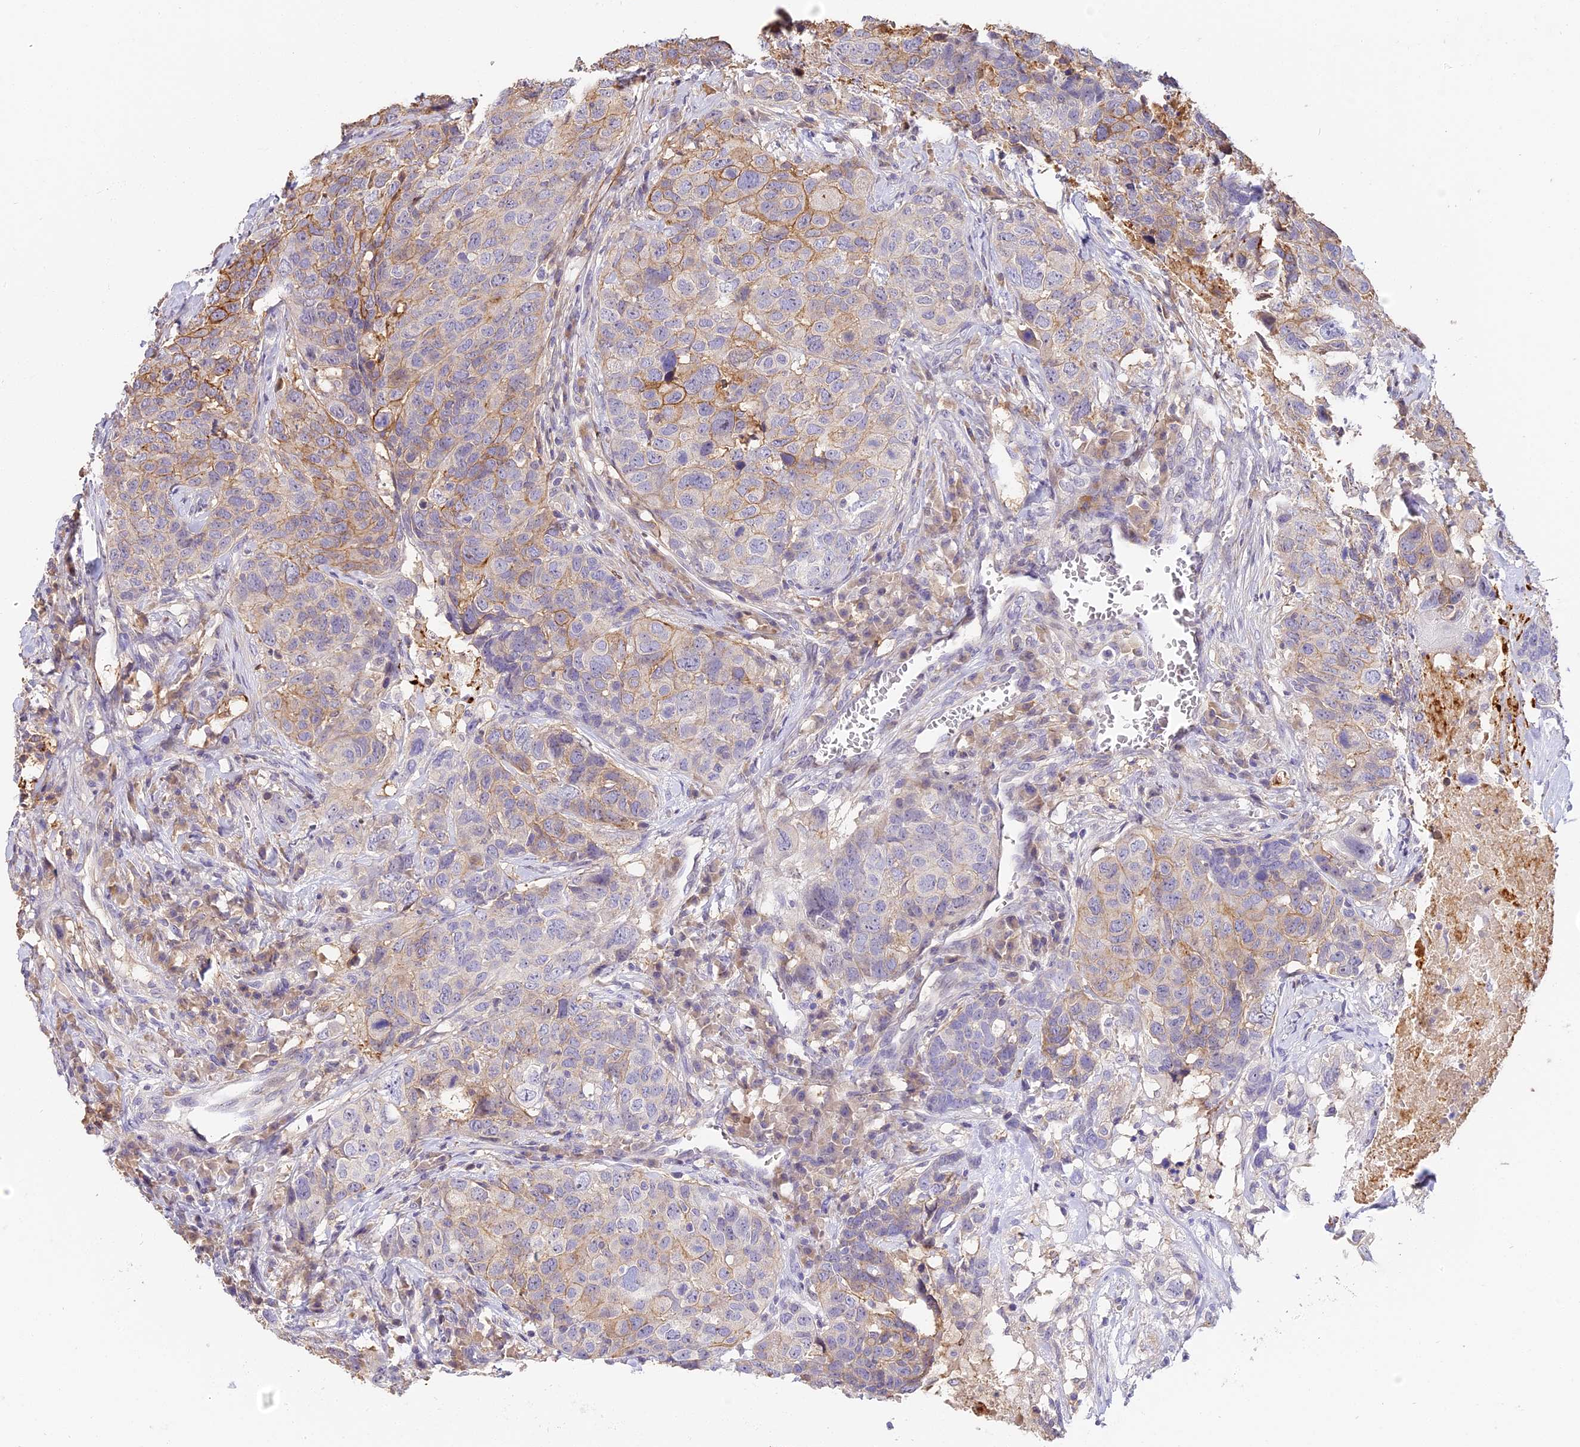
{"staining": {"intensity": "moderate", "quantity": "<25%", "location": "cytoplasmic/membranous"}, "tissue": "head and neck cancer", "cell_type": "Tumor cells", "image_type": "cancer", "snomed": [{"axis": "morphology", "description": "Squamous cell carcinoma, NOS"}, {"axis": "topography", "description": "Head-Neck"}], "caption": "Head and neck squamous cell carcinoma stained with DAB (3,3'-diaminobenzidine) immunohistochemistry (IHC) reveals low levels of moderate cytoplasmic/membranous expression in approximately <25% of tumor cells.", "gene": "NOD2", "patient": {"sex": "male", "age": 66}}